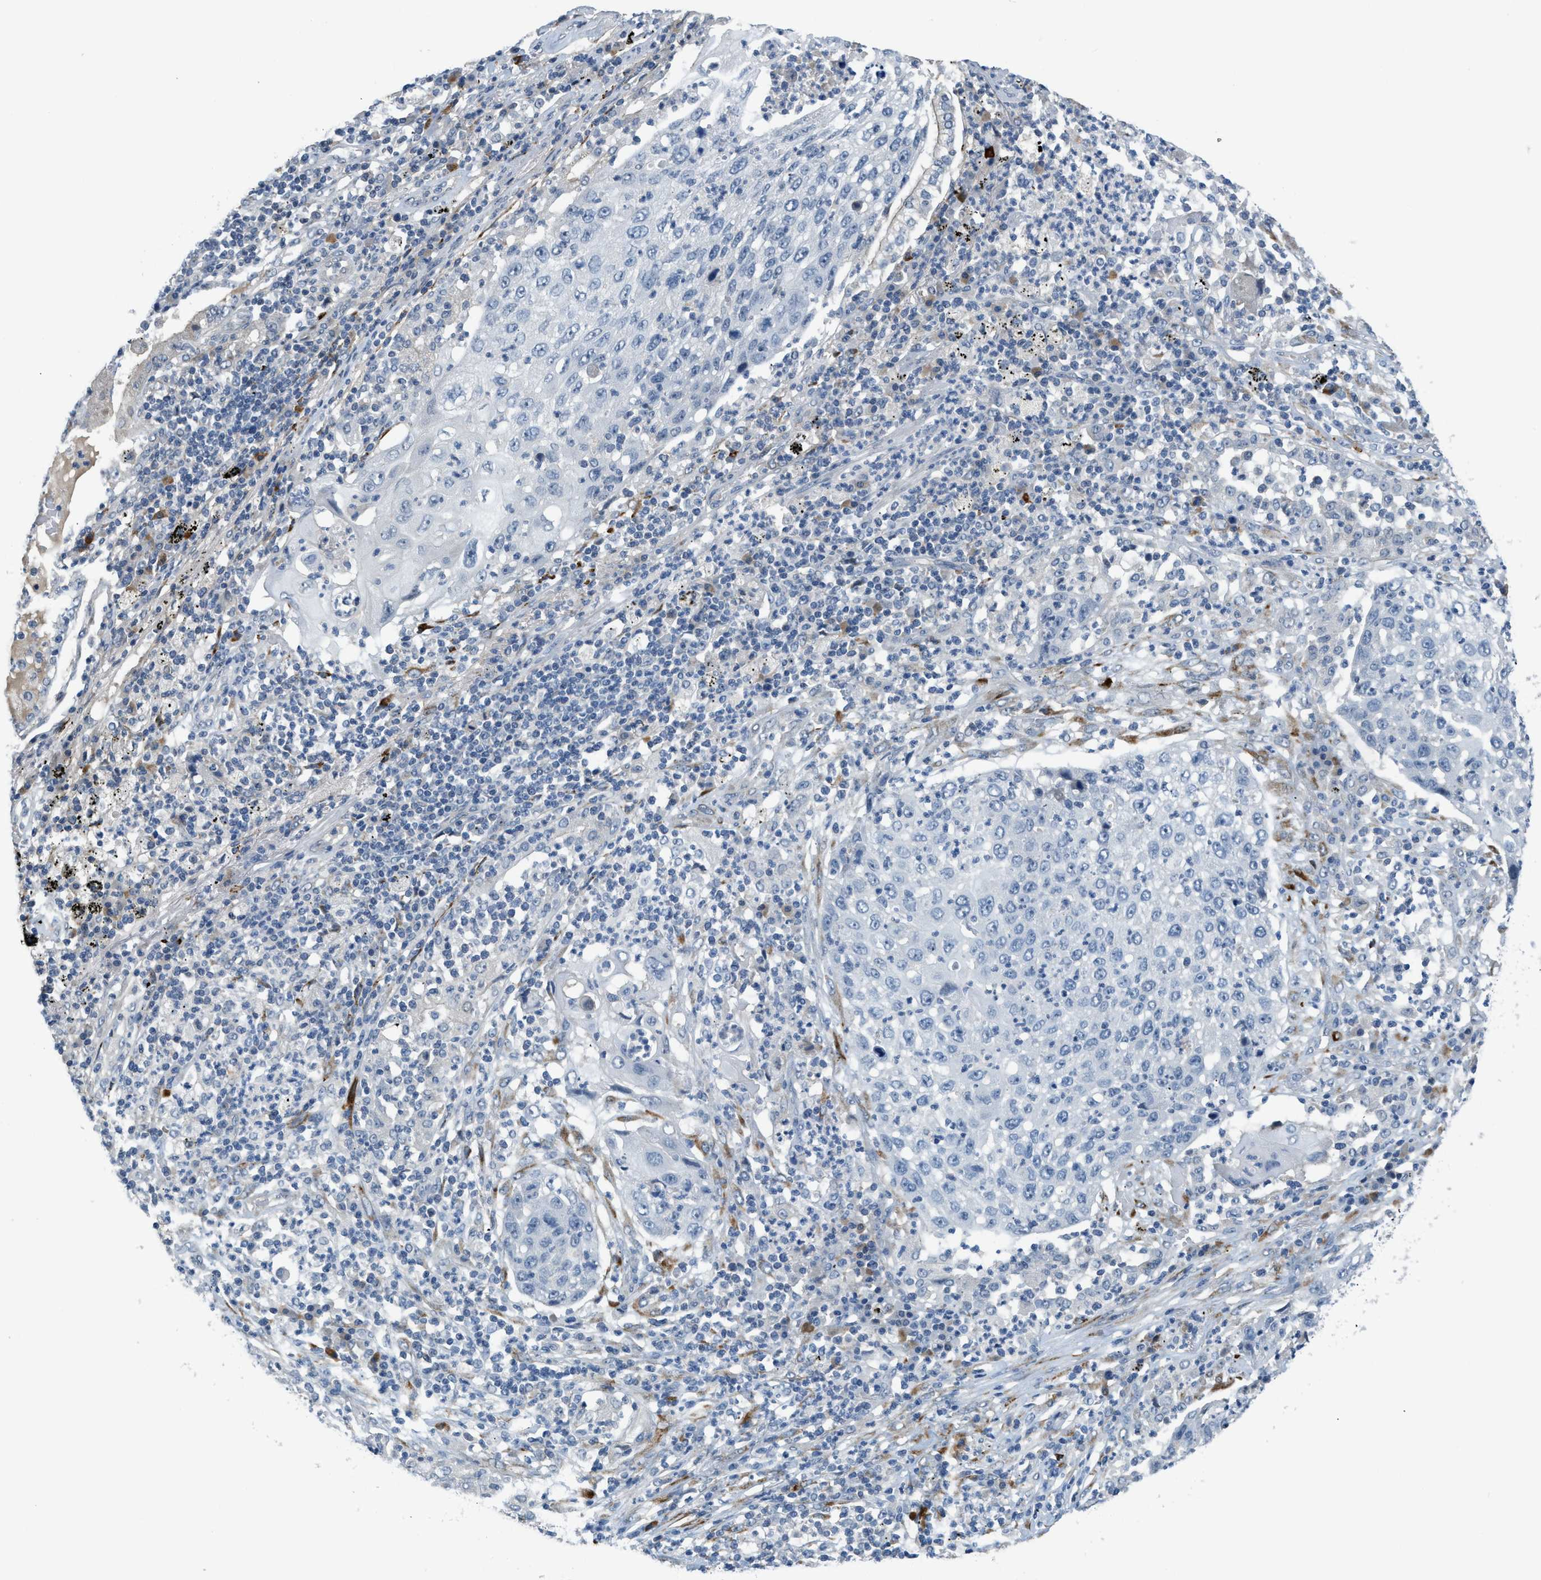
{"staining": {"intensity": "negative", "quantity": "none", "location": "none"}, "tissue": "lung cancer", "cell_type": "Tumor cells", "image_type": "cancer", "snomed": [{"axis": "morphology", "description": "Squamous cell carcinoma, NOS"}, {"axis": "topography", "description": "Lung"}], "caption": "Photomicrograph shows no significant protein expression in tumor cells of lung squamous cell carcinoma.", "gene": "TMEM154", "patient": {"sex": "female", "age": 63}}